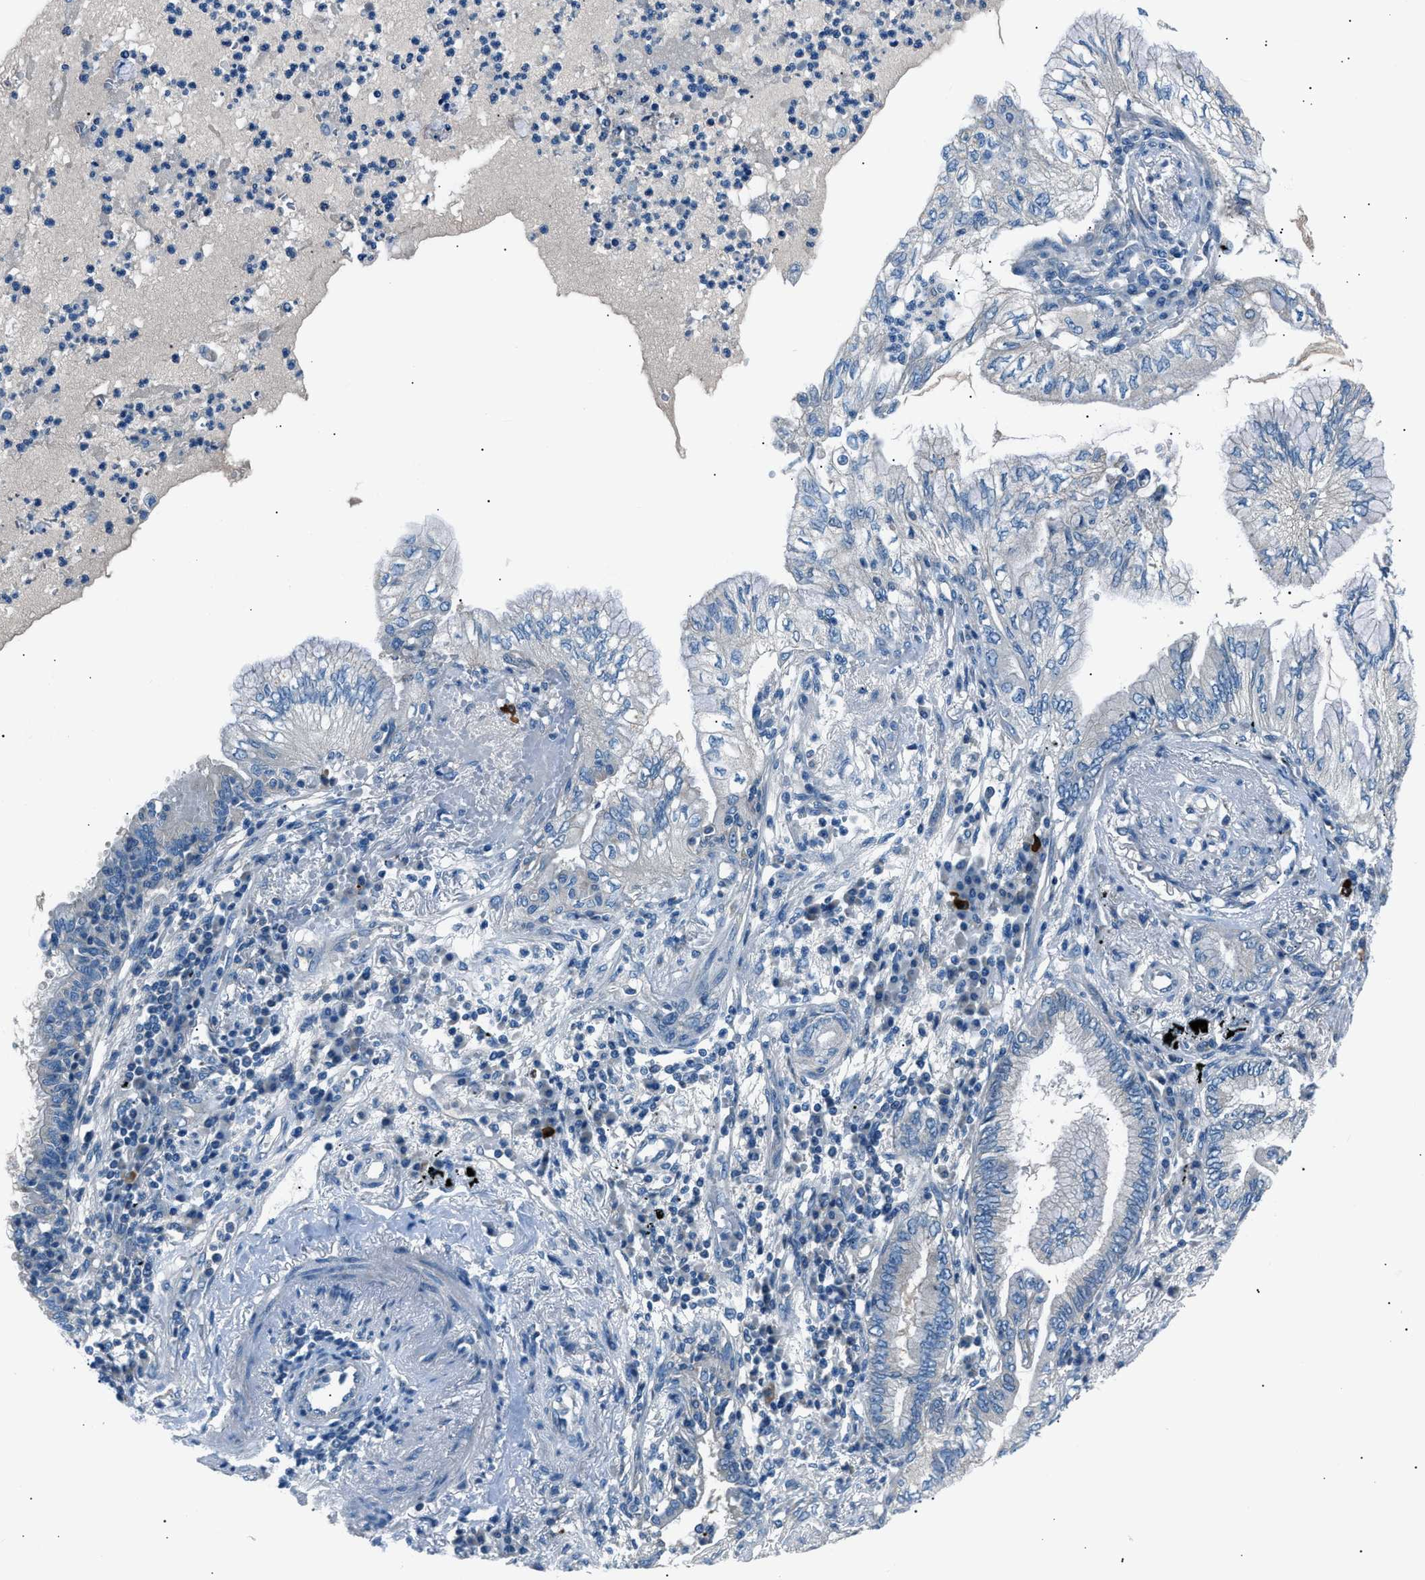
{"staining": {"intensity": "negative", "quantity": "none", "location": "none"}, "tissue": "lung cancer", "cell_type": "Tumor cells", "image_type": "cancer", "snomed": [{"axis": "morphology", "description": "Normal tissue, NOS"}, {"axis": "morphology", "description": "Adenocarcinoma, NOS"}, {"axis": "topography", "description": "Bronchus"}, {"axis": "topography", "description": "Lung"}], "caption": "Histopathology image shows no significant protein staining in tumor cells of lung adenocarcinoma.", "gene": "LRRC37B", "patient": {"sex": "female", "age": 70}}